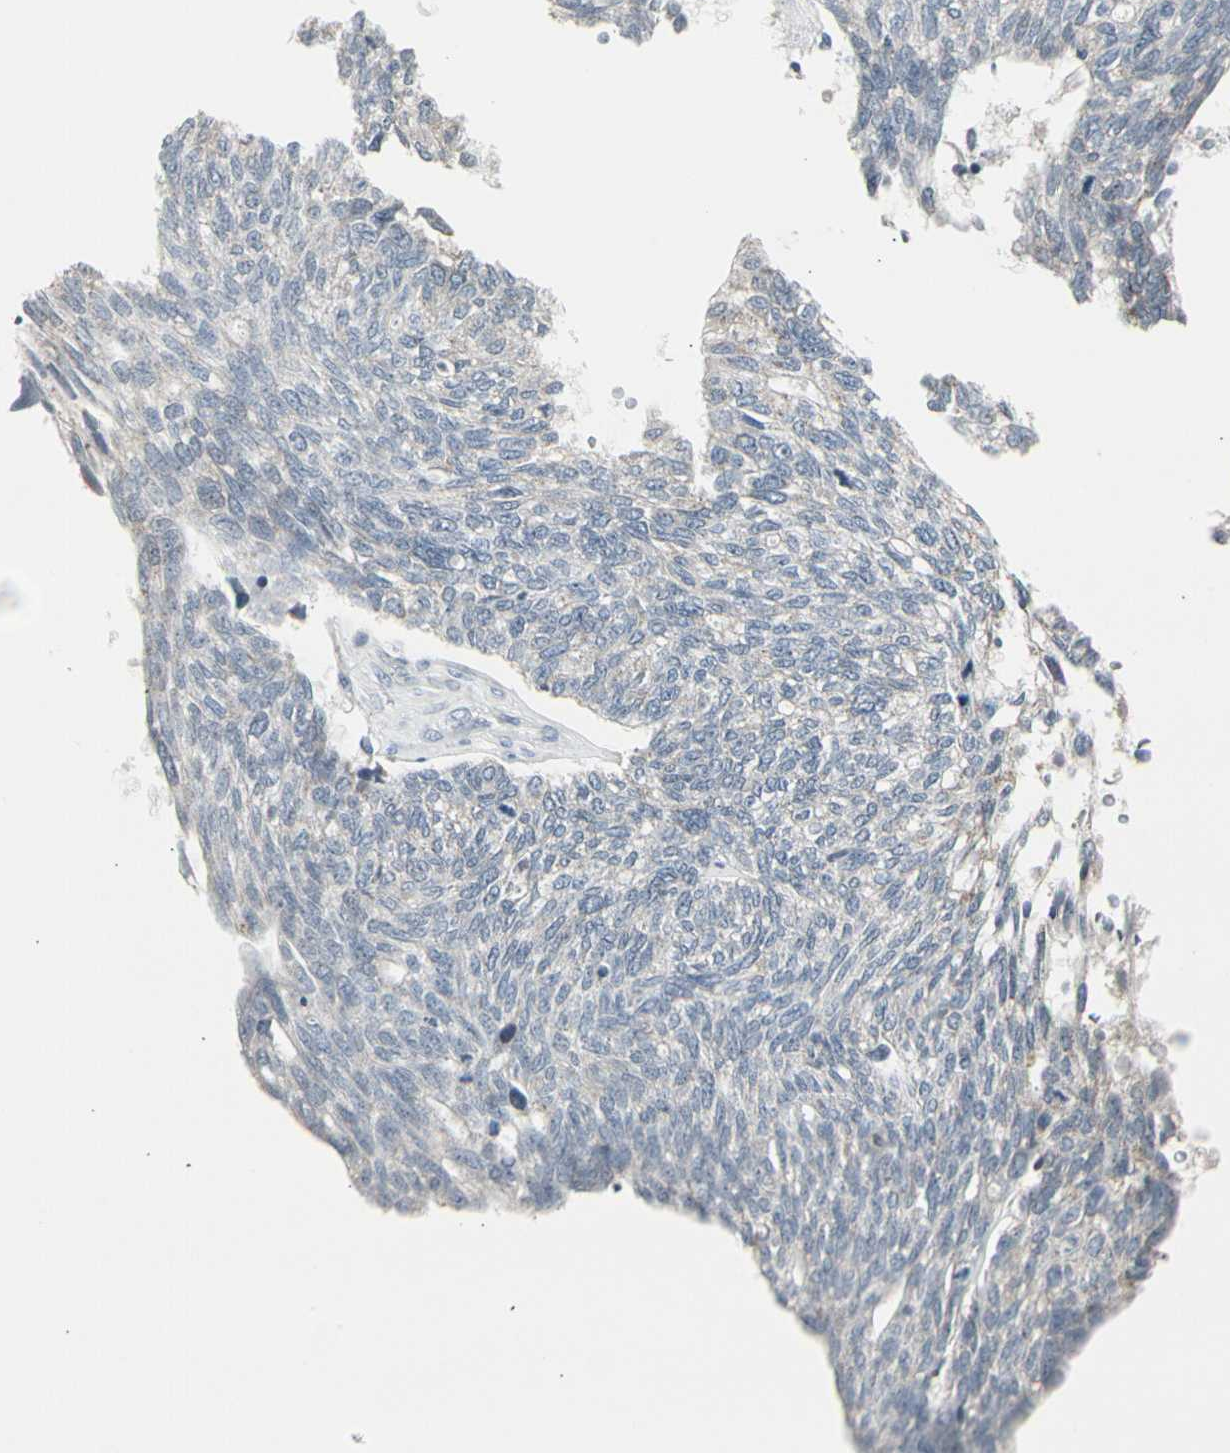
{"staining": {"intensity": "negative", "quantity": "none", "location": "none"}, "tissue": "ovarian cancer", "cell_type": "Tumor cells", "image_type": "cancer", "snomed": [{"axis": "morphology", "description": "Cystadenocarcinoma, serous, NOS"}, {"axis": "topography", "description": "Ovary"}], "caption": "DAB (3,3'-diaminobenzidine) immunohistochemical staining of ovarian serous cystadenocarcinoma displays no significant positivity in tumor cells.", "gene": "TMEM176A", "patient": {"sex": "female", "age": 79}}